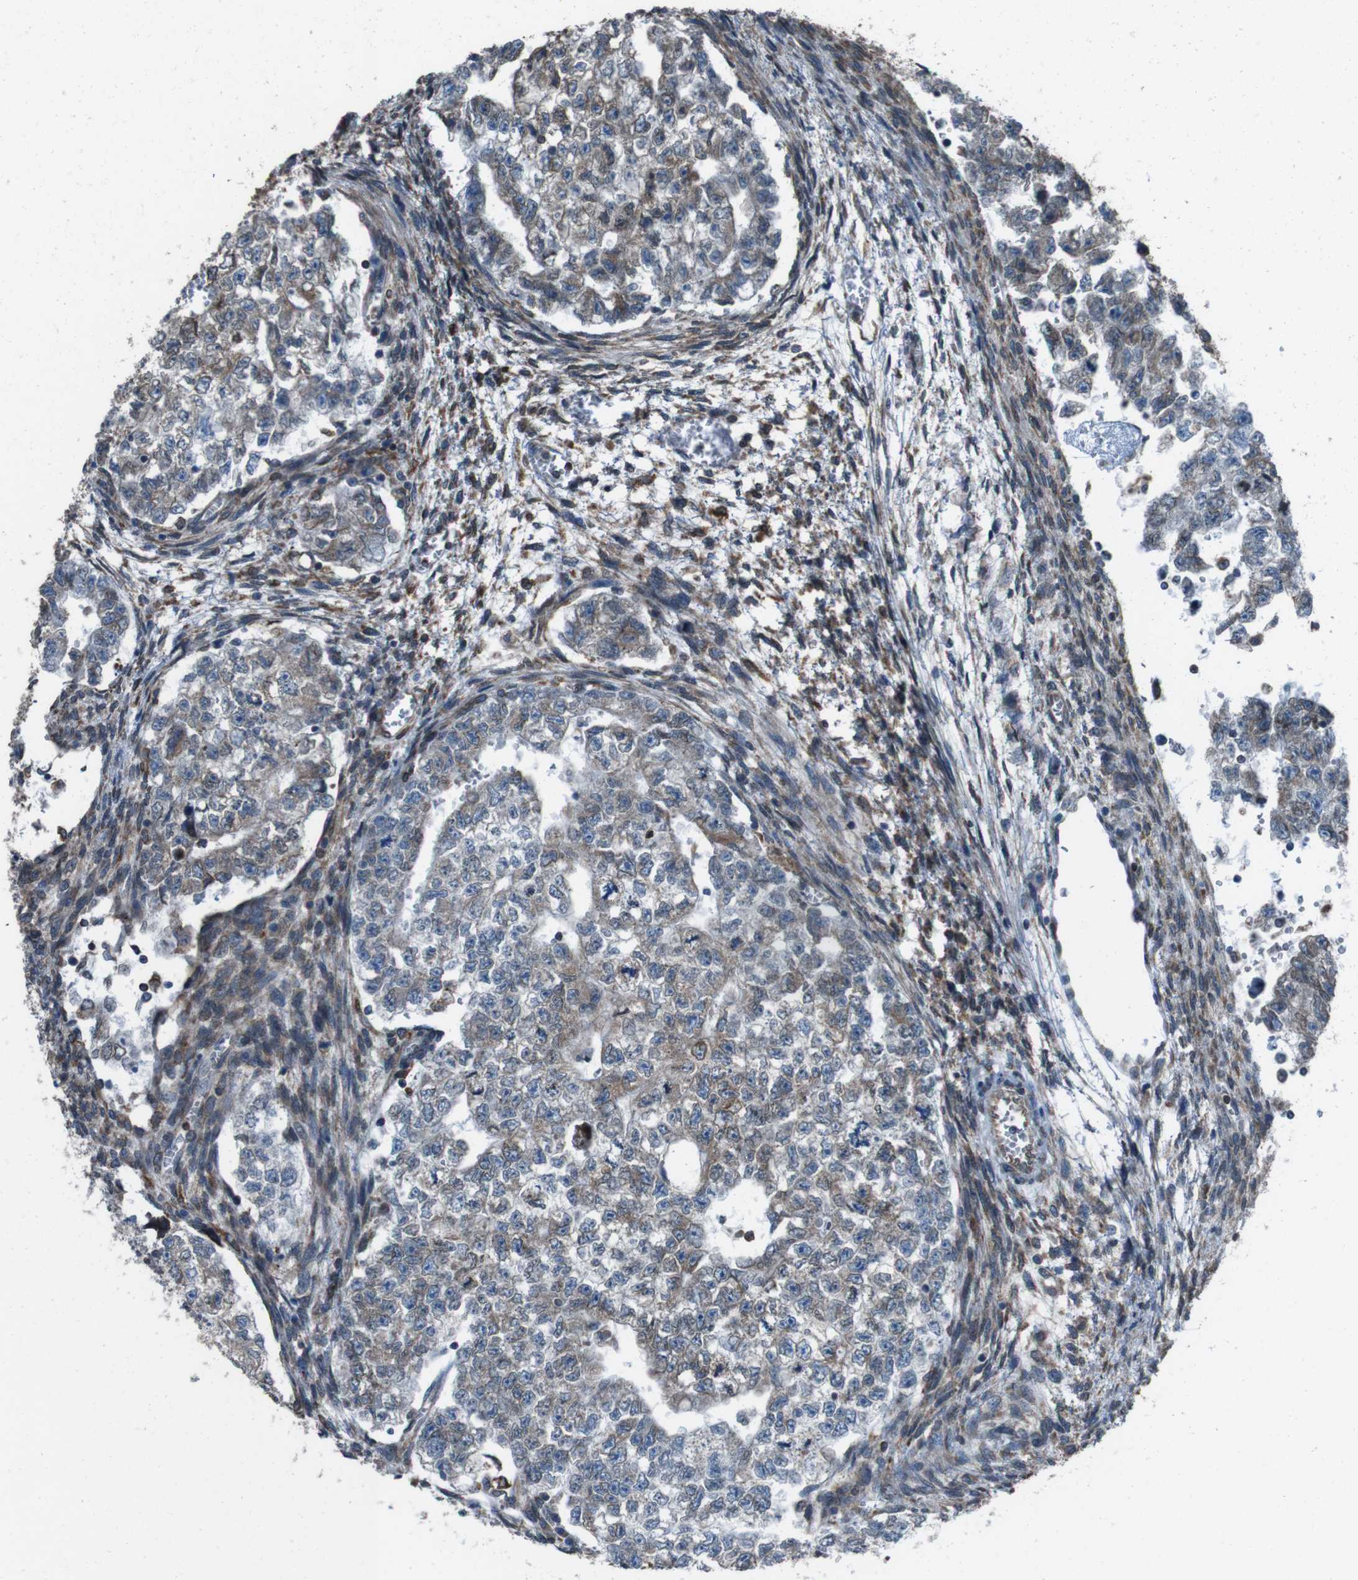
{"staining": {"intensity": "weak", "quantity": ">75%", "location": "cytoplasmic/membranous"}, "tissue": "testis cancer", "cell_type": "Tumor cells", "image_type": "cancer", "snomed": [{"axis": "morphology", "description": "Seminoma, NOS"}, {"axis": "morphology", "description": "Carcinoma, Embryonal, NOS"}, {"axis": "topography", "description": "Testis"}], "caption": "An IHC micrograph of tumor tissue is shown. Protein staining in brown highlights weak cytoplasmic/membranous positivity in seminoma (testis) within tumor cells.", "gene": "APMAP", "patient": {"sex": "male", "age": 38}}